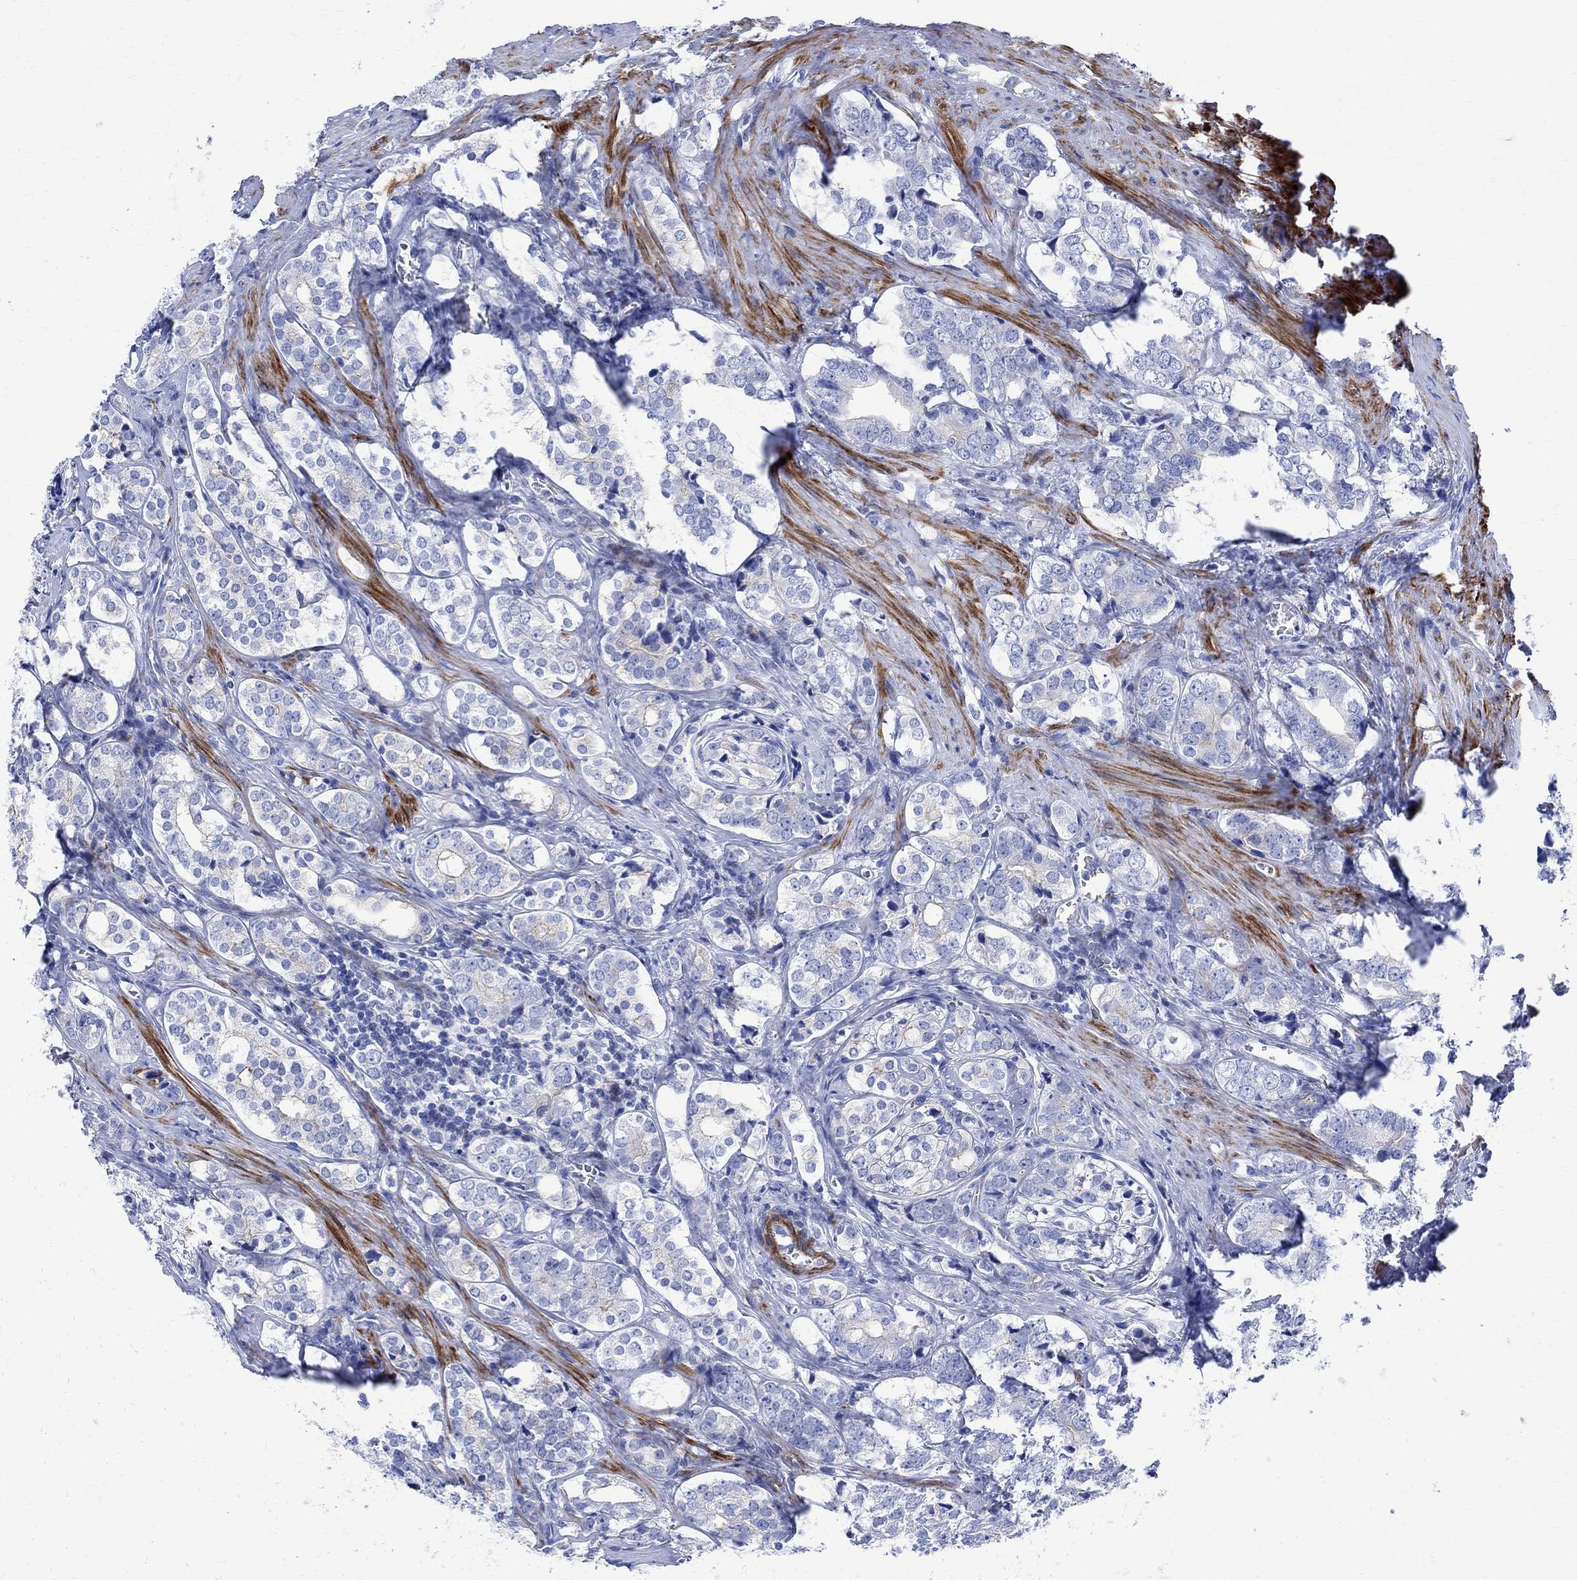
{"staining": {"intensity": "negative", "quantity": "none", "location": "none"}, "tissue": "prostate cancer", "cell_type": "Tumor cells", "image_type": "cancer", "snomed": [{"axis": "morphology", "description": "Adenocarcinoma, NOS"}, {"axis": "topography", "description": "Prostate and seminal vesicle, NOS"}], "caption": "Immunohistochemistry micrograph of human prostate cancer (adenocarcinoma) stained for a protein (brown), which exhibits no expression in tumor cells.", "gene": "PARVB", "patient": {"sex": "male", "age": 63}}